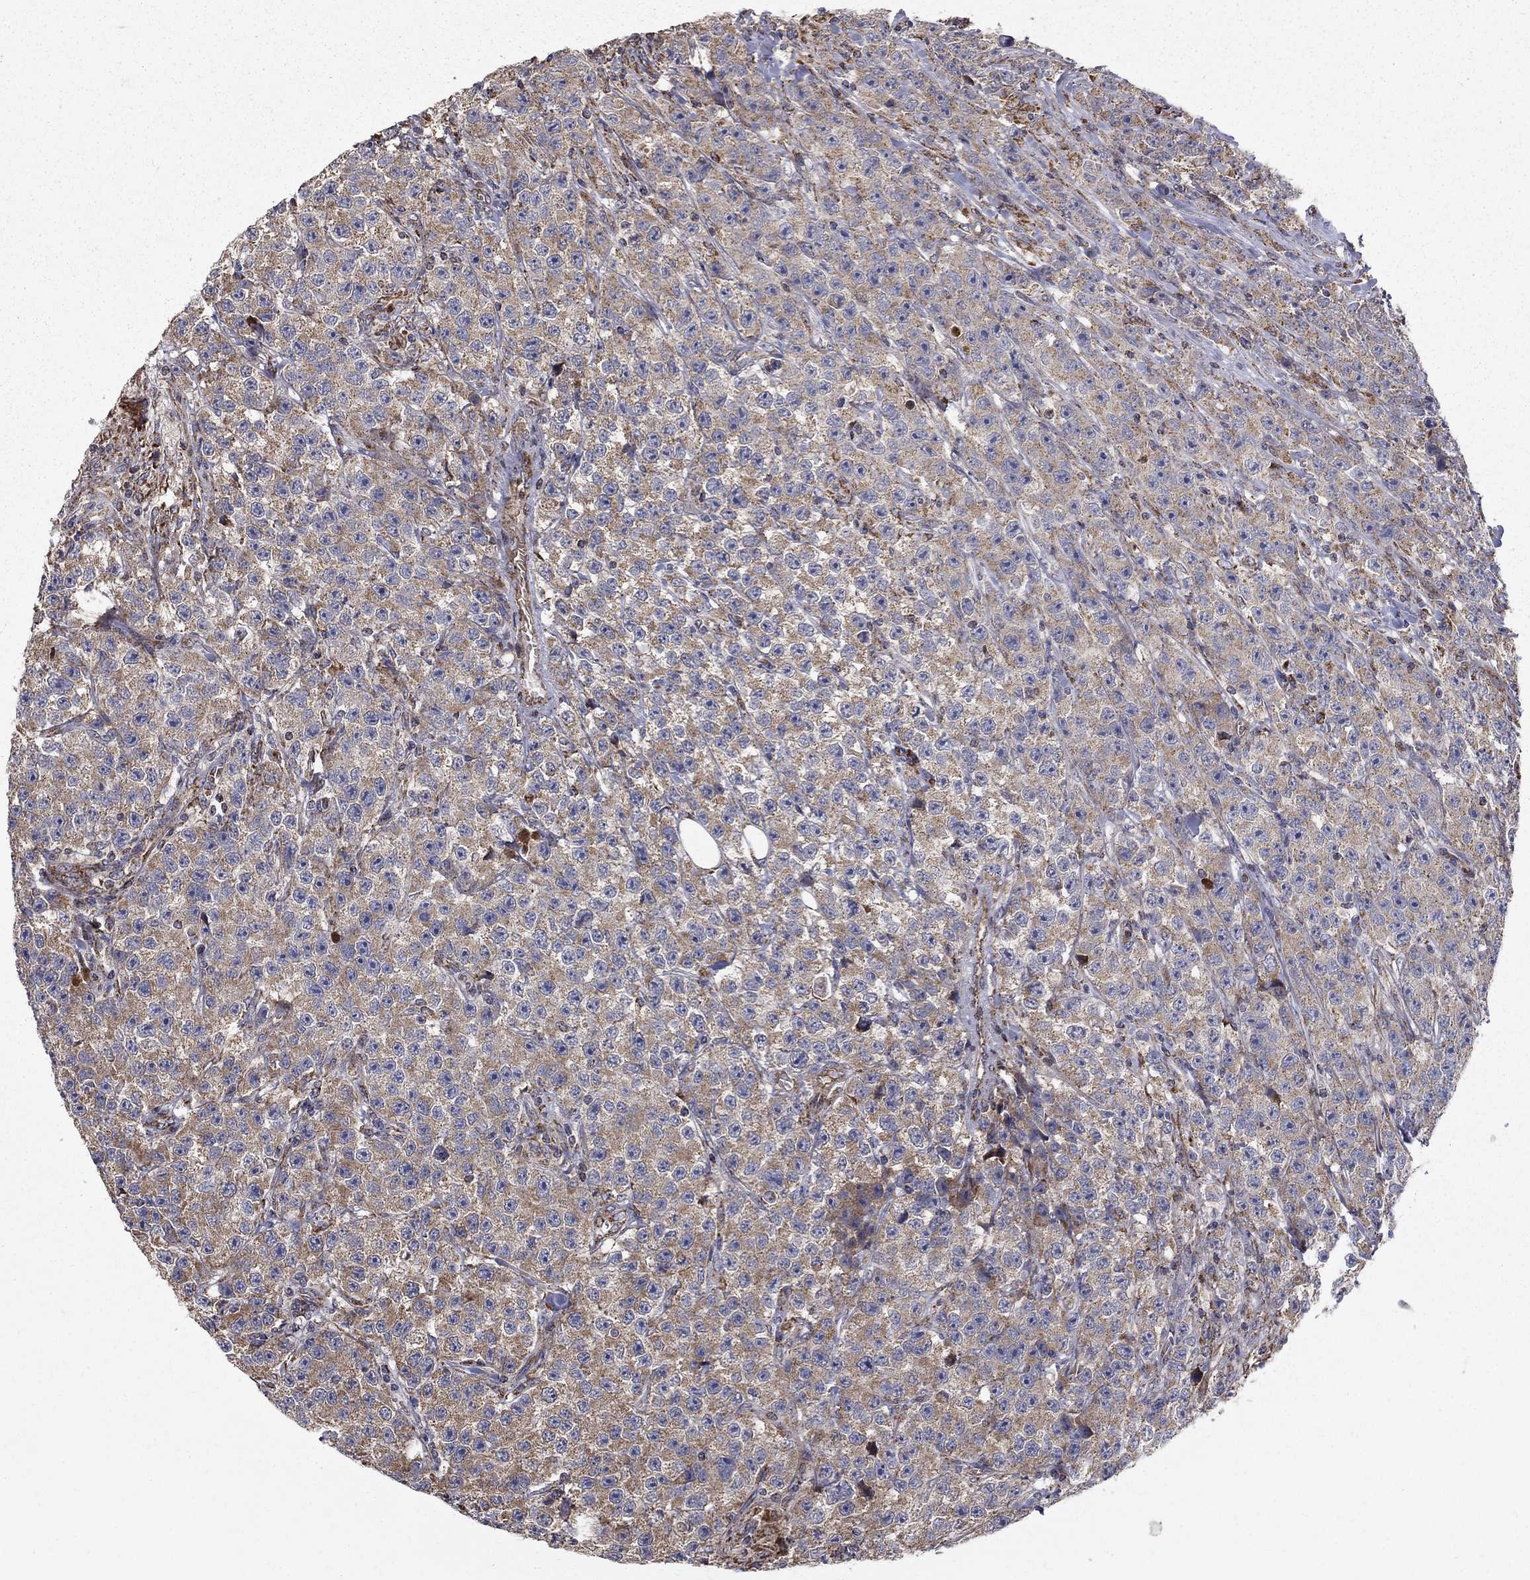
{"staining": {"intensity": "weak", "quantity": ">75%", "location": "cytoplasmic/membranous"}, "tissue": "testis cancer", "cell_type": "Tumor cells", "image_type": "cancer", "snomed": [{"axis": "morphology", "description": "Seminoma, NOS"}, {"axis": "topography", "description": "Testis"}], "caption": "Tumor cells demonstrate low levels of weak cytoplasmic/membranous positivity in approximately >75% of cells in human seminoma (testis). The staining was performed using DAB (3,3'-diaminobenzidine), with brown indicating positive protein expression. Nuclei are stained blue with hematoxylin.", "gene": "NDUFS8", "patient": {"sex": "male", "age": 59}}